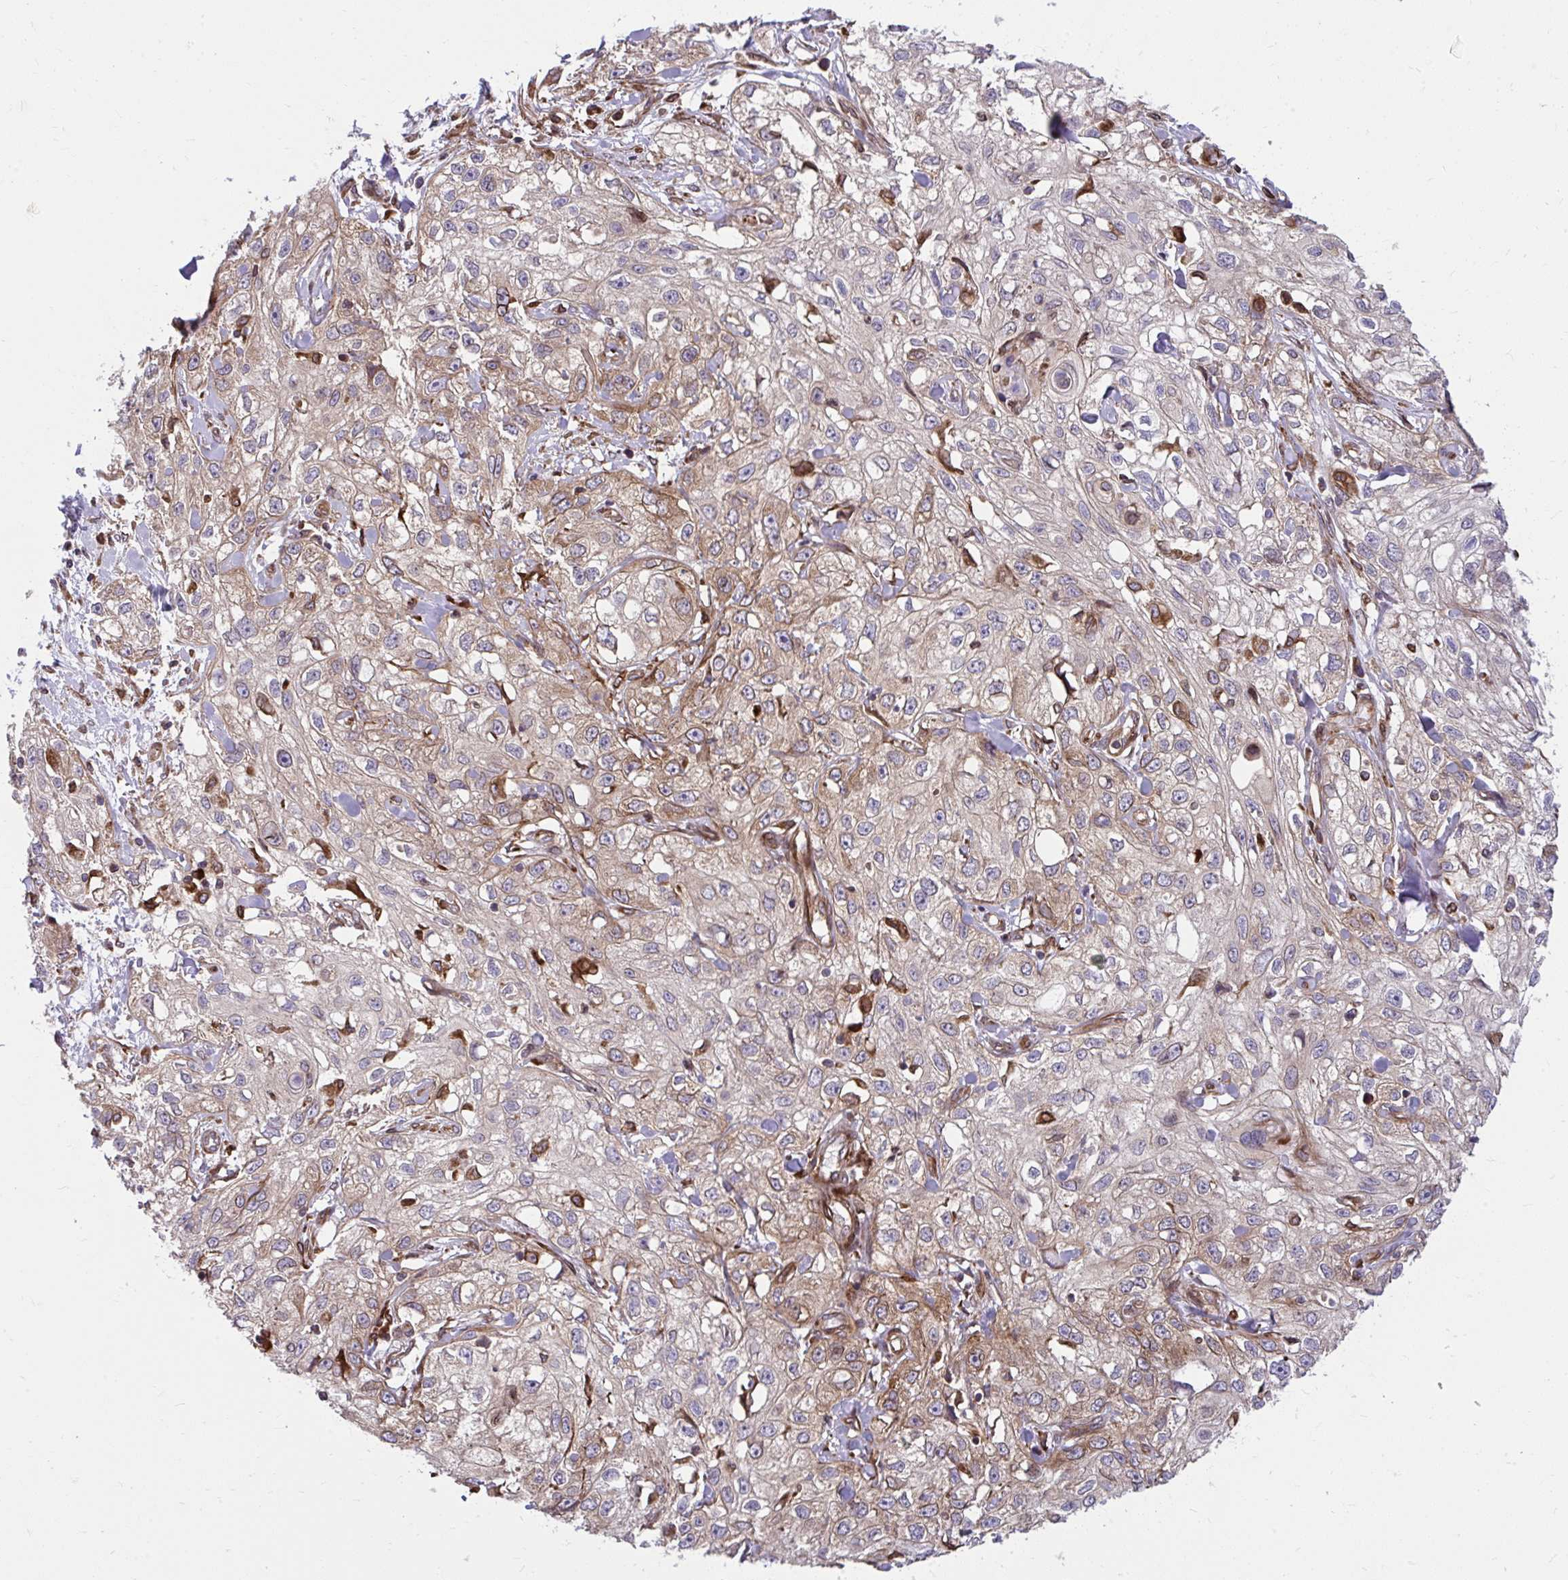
{"staining": {"intensity": "weak", "quantity": "<25%", "location": "cytoplasmic/membranous"}, "tissue": "skin cancer", "cell_type": "Tumor cells", "image_type": "cancer", "snomed": [{"axis": "morphology", "description": "Squamous cell carcinoma, NOS"}, {"axis": "topography", "description": "Skin"}, {"axis": "topography", "description": "Vulva"}], "caption": "DAB immunohistochemical staining of human skin squamous cell carcinoma displays no significant staining in tumor cells.", "gene": "STIM2", "patient": {"sex": "female", "age": 86}}